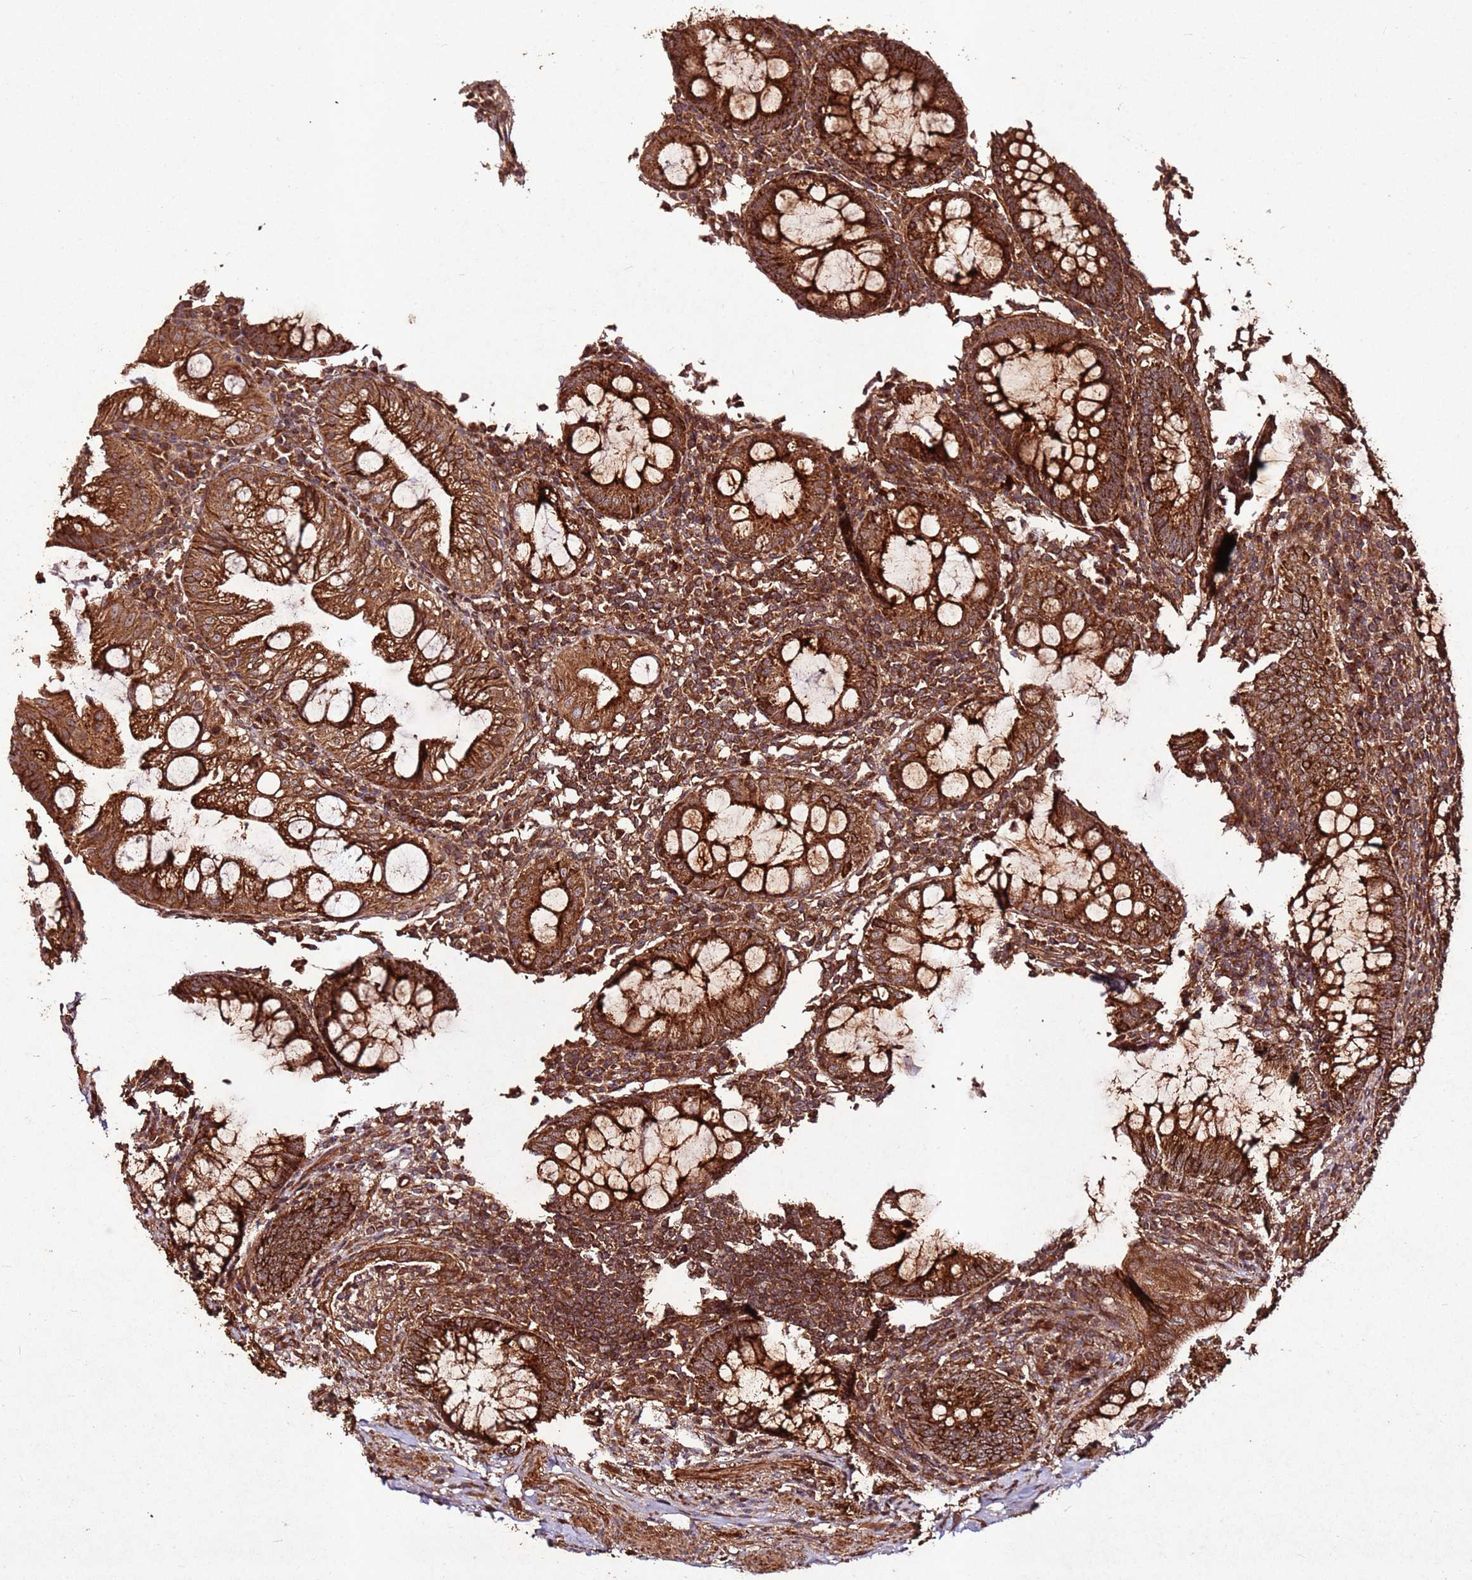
{"staining": {"intensity": "strong", "quantity": ">75%", "location": "cytoplasmic/membranous"}, "tissue": "appendix", "cell_type": "Glandular cells", "image_type": "normal", "snomed": [{"axis": "morphology", "description": "Normal tissue, NOS"}, {"axis": "topography", "description": "Appendix"}], "caption": "Protein analysis of benign appendix demonstrates strong cytoplasmic/membranous expression in approximately >75% of glandular cells.", "gene": "FAM186A", "patient": {"sex": "male", "age": 83}}